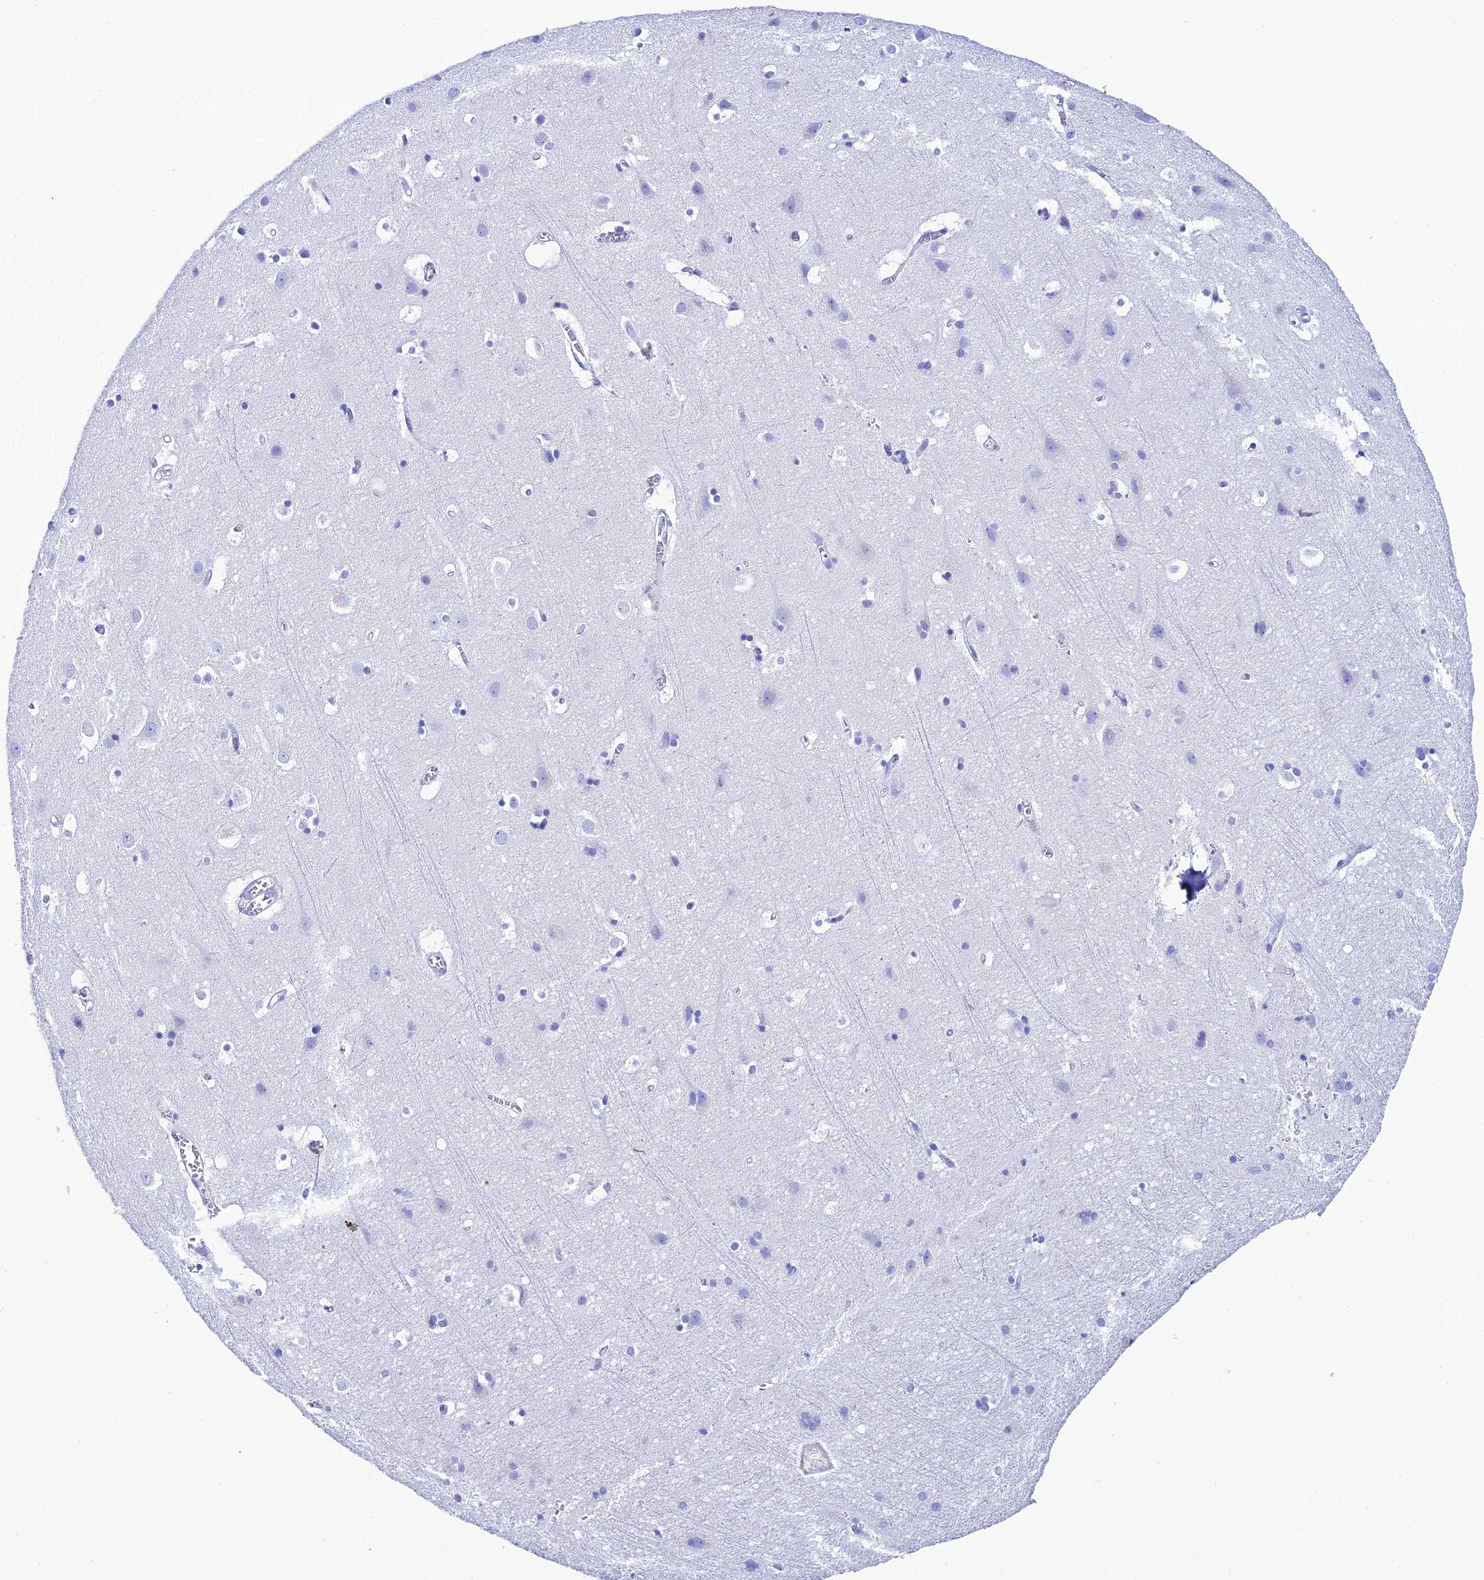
{"staining": {"intensity": "negative", "quantity": "none", "location": "none"}, "tissue": "cerebral cortex", "cell_type": "Endothelial cells", "image_type": "normal", "snomed": [{"axis": "morphology", "description": "Normal tissue, NOS"}, {"axis": "topography", "description": "Cerebral cortex"}], "caption": "This is an immunohistochemistry histopathology image of unremarkable cerebral cortex. There is no staining in endothelial cells.", "gene": "CELA3A", "patient": {"sex": "male", "age": 54}}